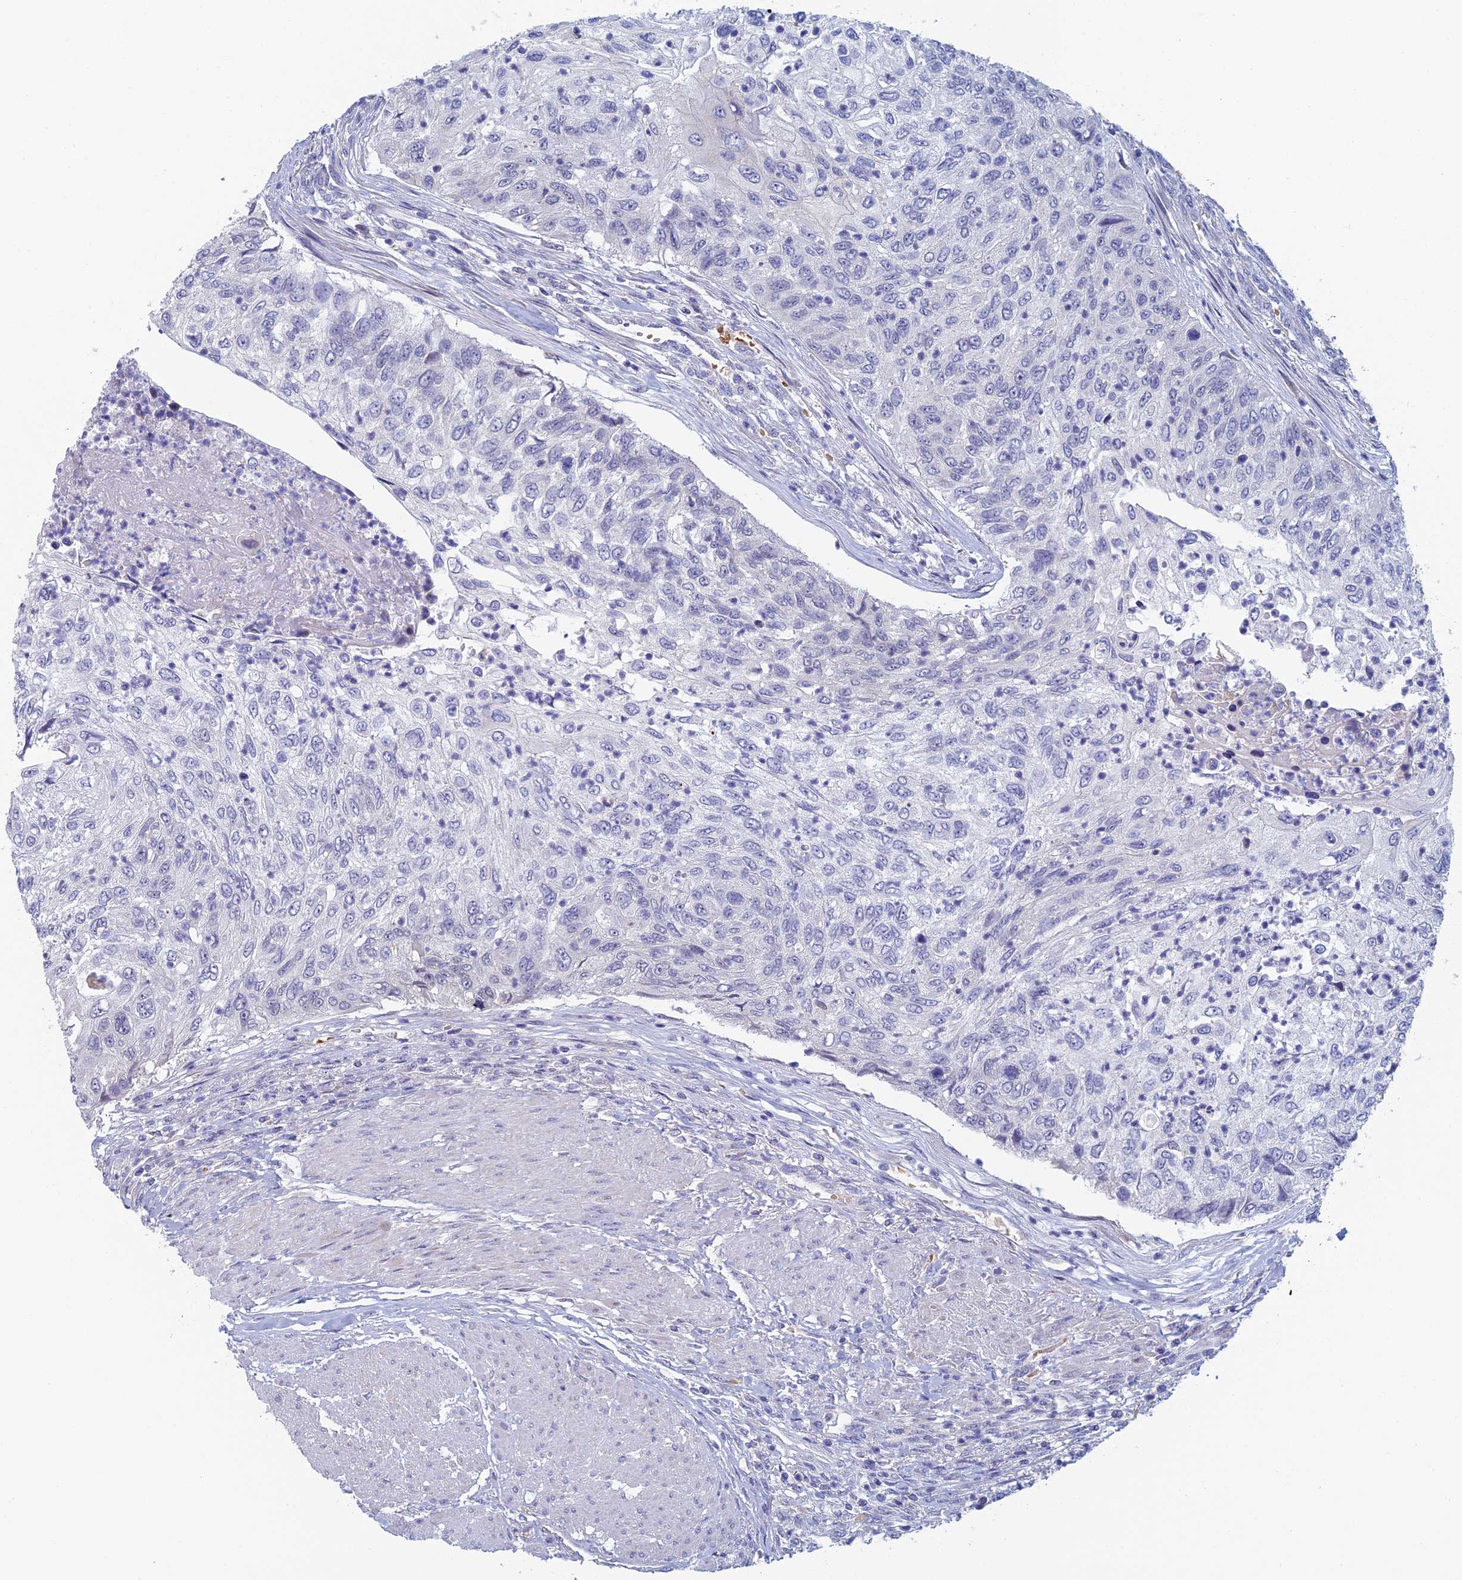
{"staining": {"intensity": "negative", "quantity": "none", "location": "none"}, "tissue": "urothelial cancer", "cell_type": "Tumor cells", "image_type": "cancer", "snomed": [{"axis": "morphology", "description": "Urothelial carcinoma, High grade"}, {"axis": "topography", "description": "Urinary bladder"}], "caption": "An image of urothelial cancer stained for a protein displays no brown staining in tumor cells.", "gene": "GIPC1", "patient": {"sex": "female", "age": 60}}